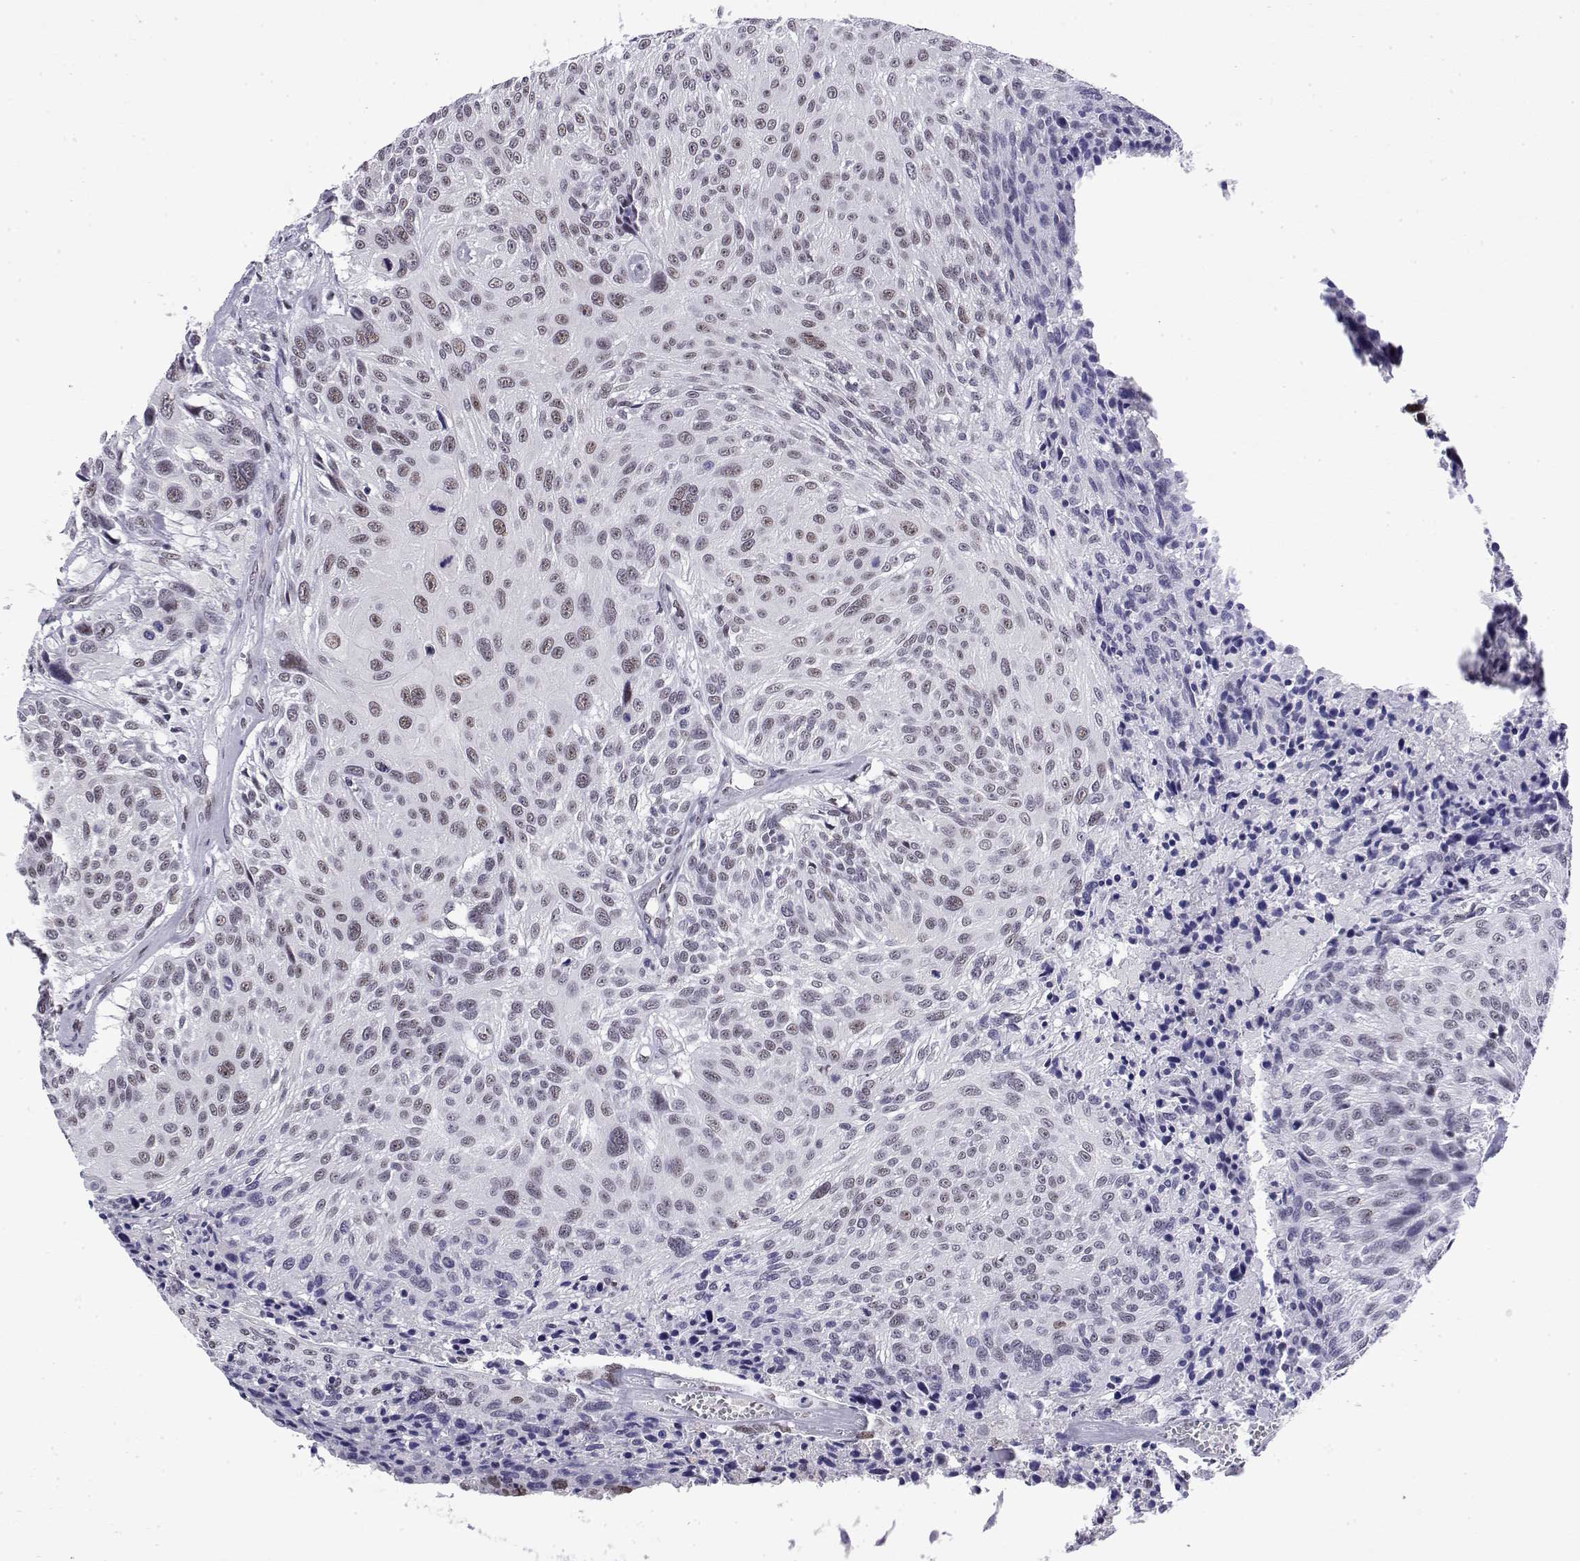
{"staining": {"intensity": "moderate", "quantity": "25%-75%", "location": "nuclear"}, "tissue": "urothelial cancer", "cell_type": "Tumor cells", "image_type": "cancer", "snomed": [{"axis": "morphology", "description": "Urothelial carcinoma, NOS"}, {"axis": "topography", "description": "Urinary bladder"}], "caption": "An IHC image of tumor tissue is shown. Protein staining in brown labels moderate nuclear positivity in transitional cell carcinoma within tumor cells. The staining was performed using DAB (3,3'-diaminobenzidine) to visualize the protein expression in brown, while the nuclei were stained in blue with hematoxylin (Magnification: 20x).", "gene": "POLDIP3", "patient": {"sex": "male", "age": 55}}